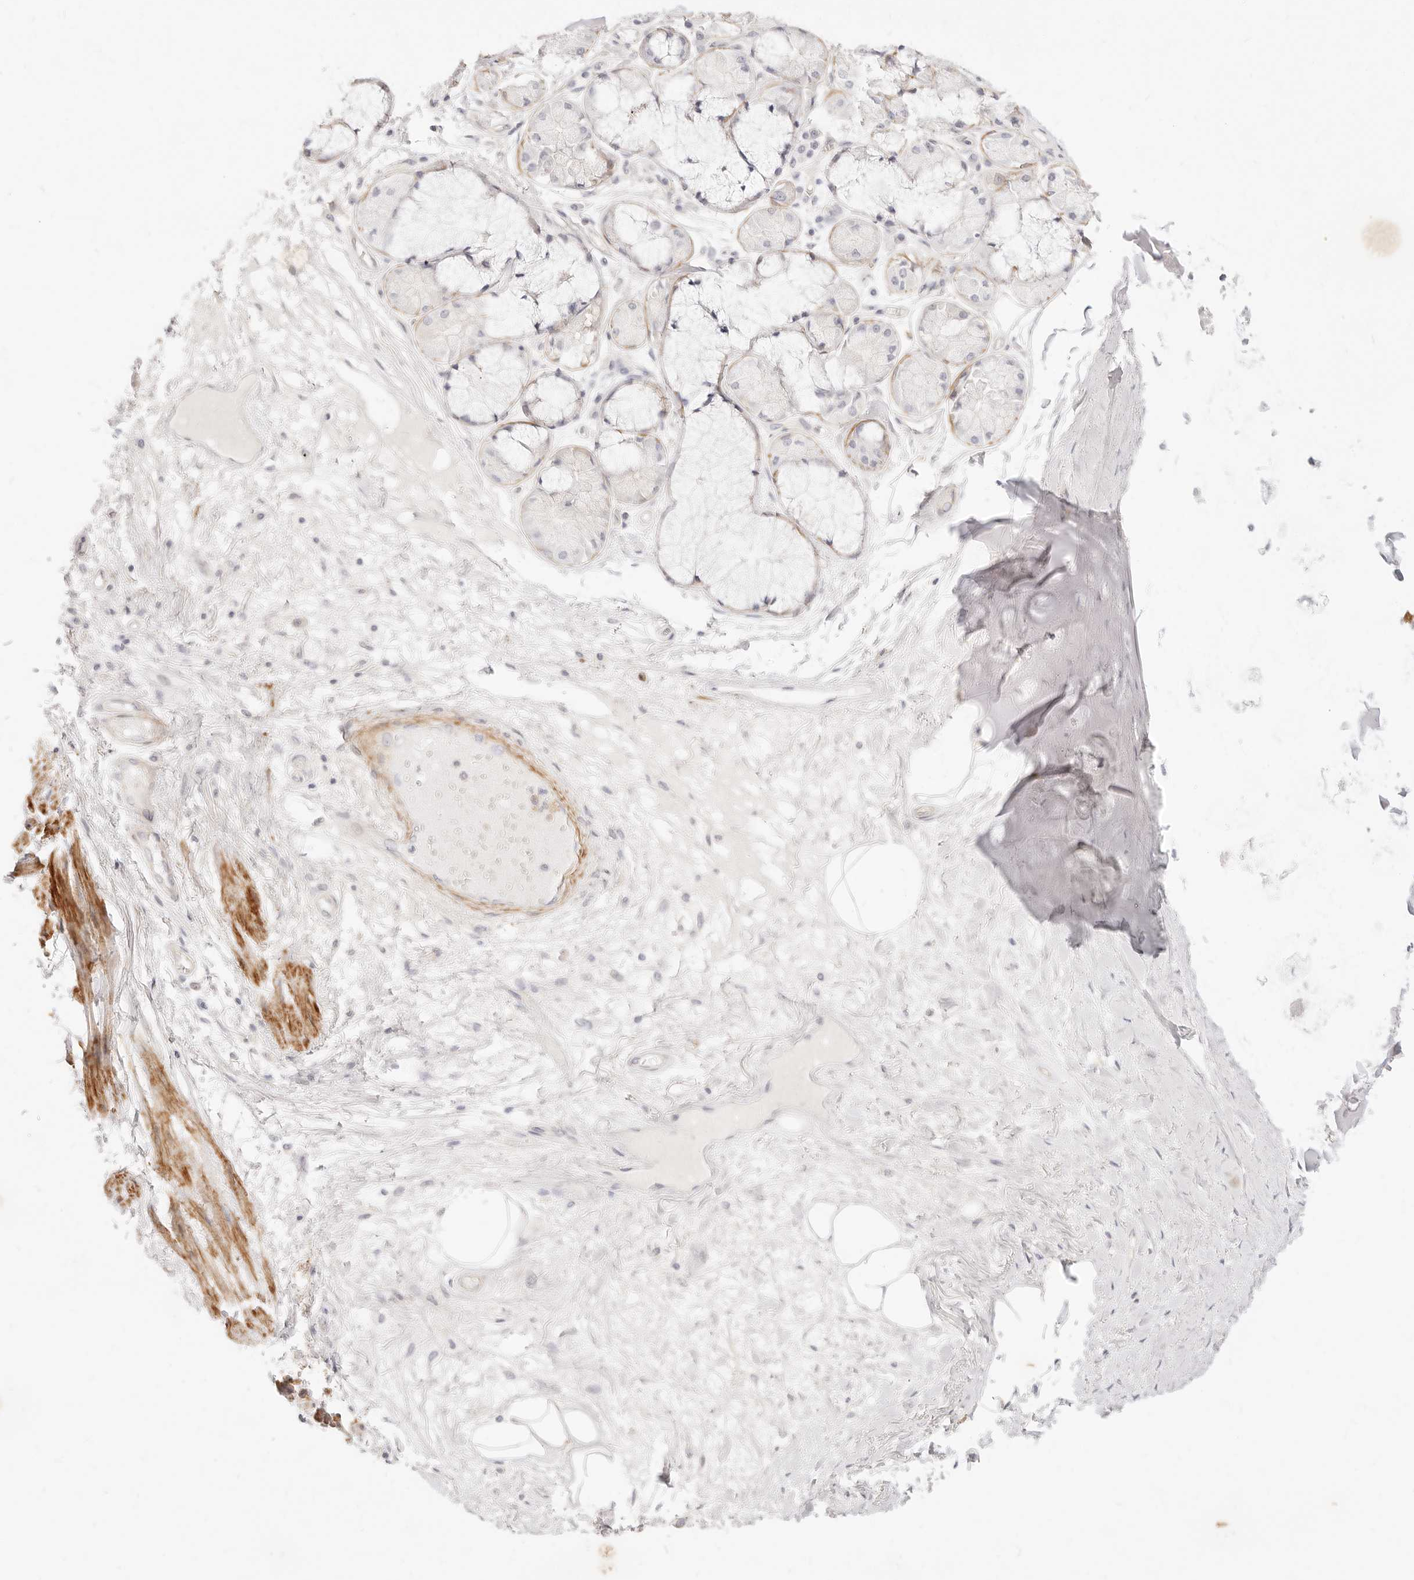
{"staining": {"intensity": "negative", "quantity": "none", "location": "none"}, "tissue": "adipose tissue", "cell_type": "Adipocytes", "image_type": "normal", "snomed": [{"axis": "morphology", "description": "Normal tissue, NOS"}, {"axis": "topography", "description": "Bronchus"}], "caption": "IHC histopathology image of benign adipose tissue: adipose tissue stained with DAB (3,3'-diaminobenzidine) exhibits no significant protein expression in adipocytes.", "gene": "UBXN10", "patient": {"sex": "male", "age": 66}}